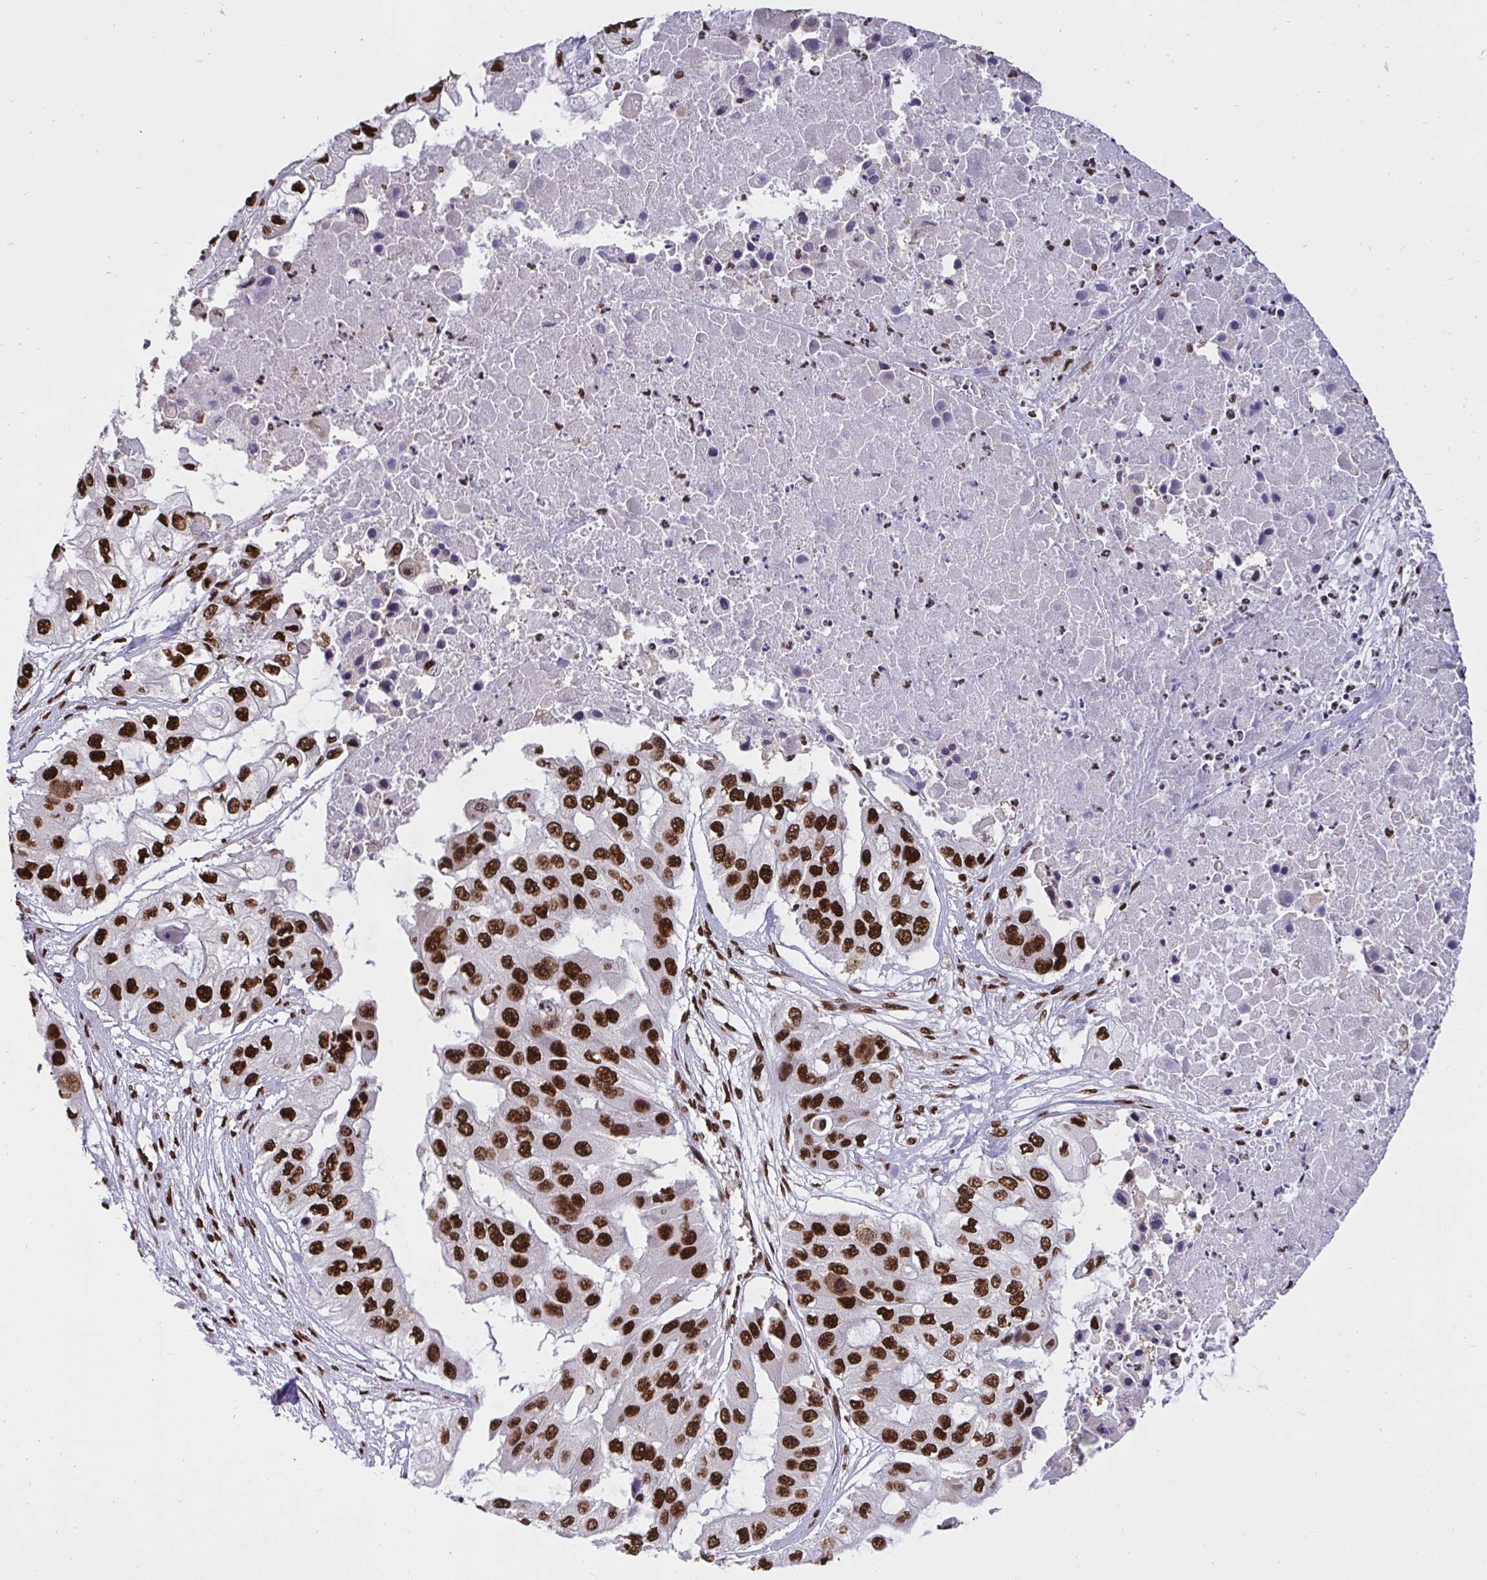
{"staining": {"intensity": "strong", "quantity": ">75%", "location": "nuclear"}, "tissue": "ovarian cancer", "cell_type": "Tumor cells", "image_type": "cancer", "snomed": [{"axis": "morphology", "description": "Cystadenocarcinoma, serous, NOS"}, {"axis": "topography", "description": "Ovary"}], "caption": "This is a micrograph of immunohistochemistry staining of ovarian cancer, which shows strong staining in the nuclear of tumor cells.", "gene": "HNRNPL", "patient": {"sex": "female", "age": 56}}